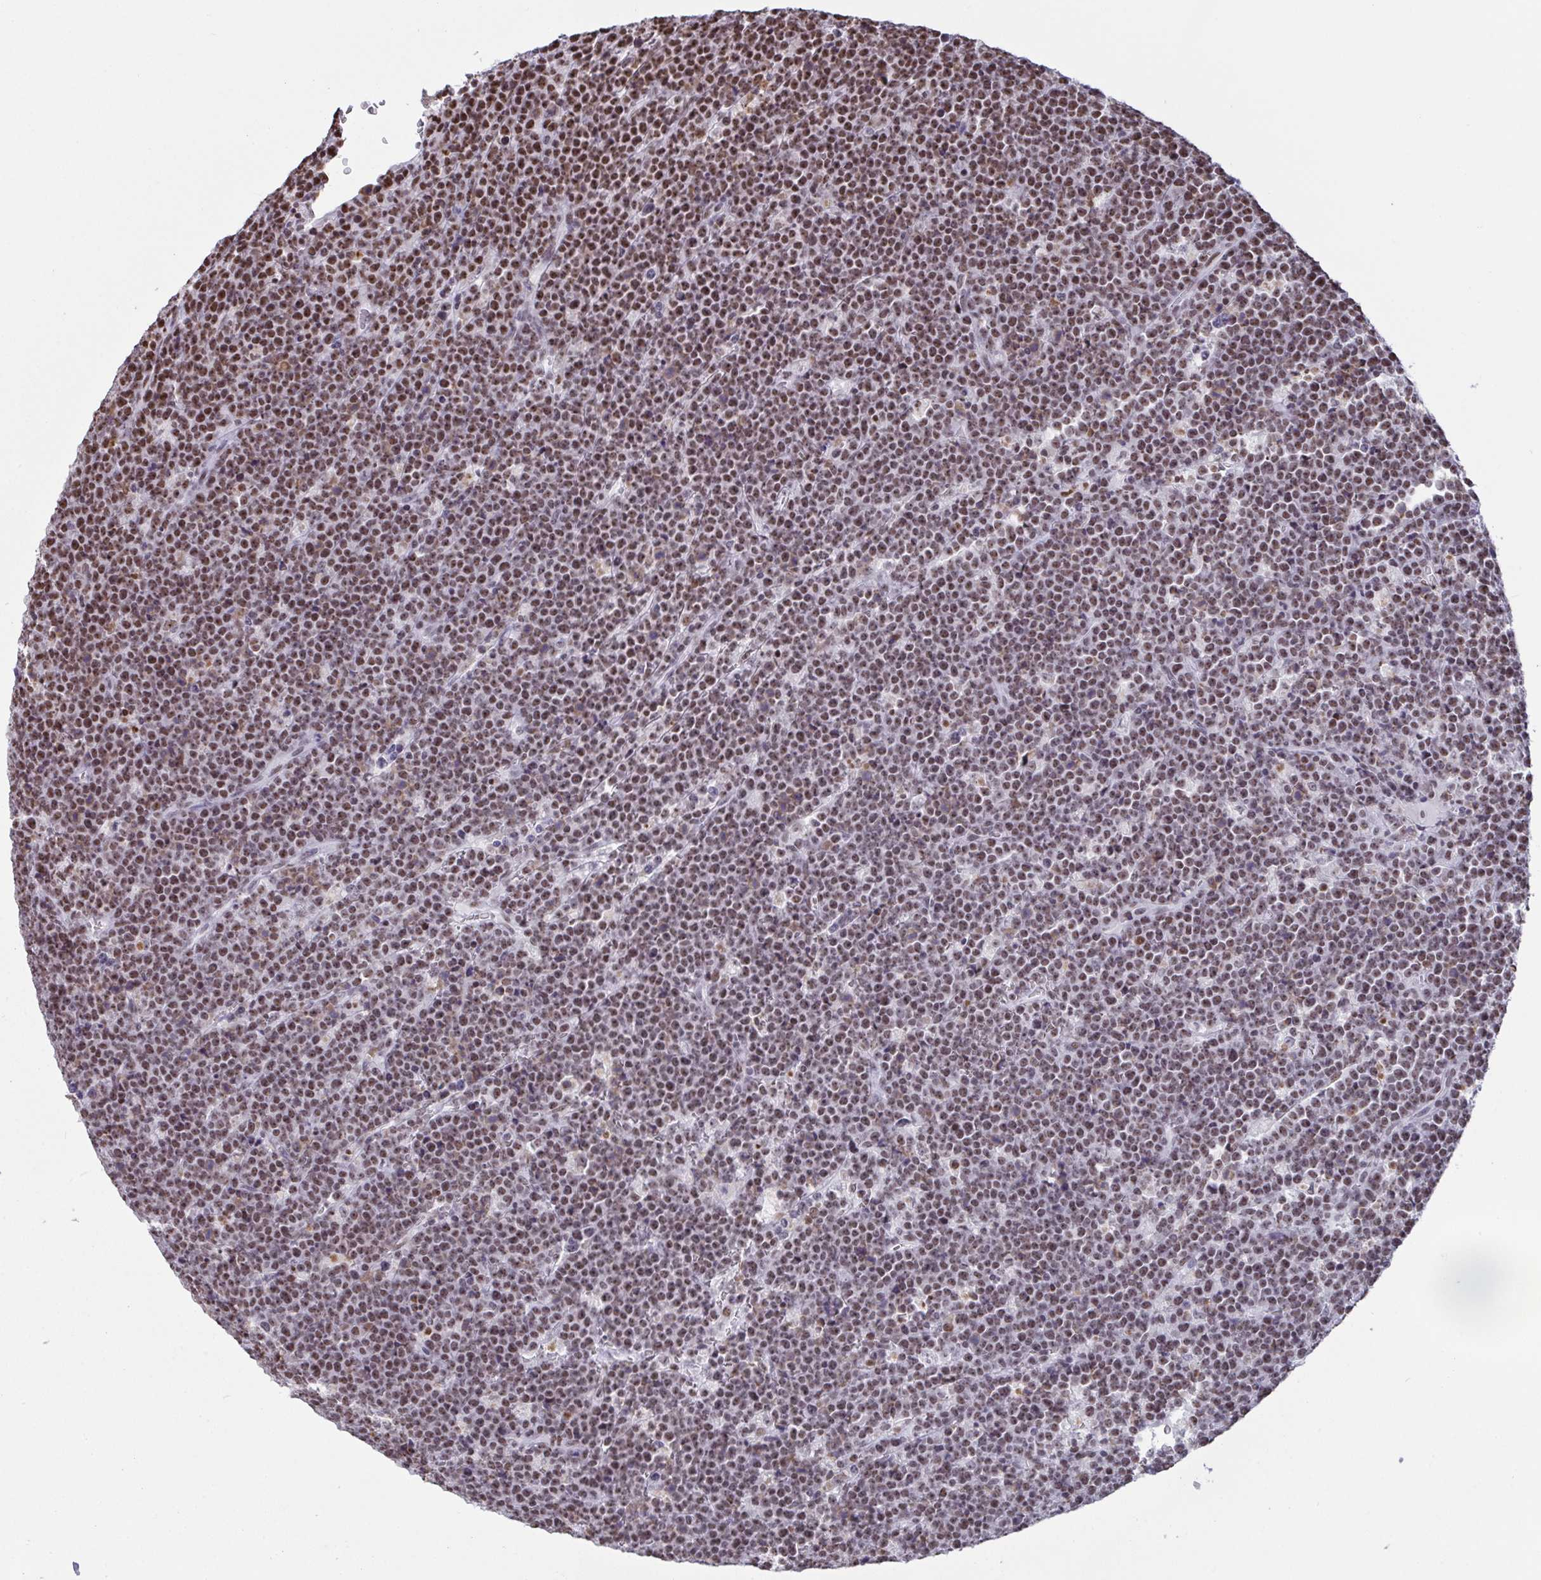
{"staining": {"intensity": "moderate", "quantity": ">75%", "location": "nuclear"}, "tissue": "lymphoma", "cell_type": "Tumor cells", "image_type": "cancer", "snomed": [{"axis": "morphology", "description": "Malignant lymphoma, non-Hodgkin's type, High grade"}, {"axis": "topography", "description": "Ovary"}], "caption": "Immunohistochemistry (IHC) photomicrograph of human lymphoma stained for a protein (brown), which reveals medium levels of moderate nuclear expression in approximately >75% of tumor cells.", "gene": "SUPT16H", "patient": {"sex": "female", "age": 56}}